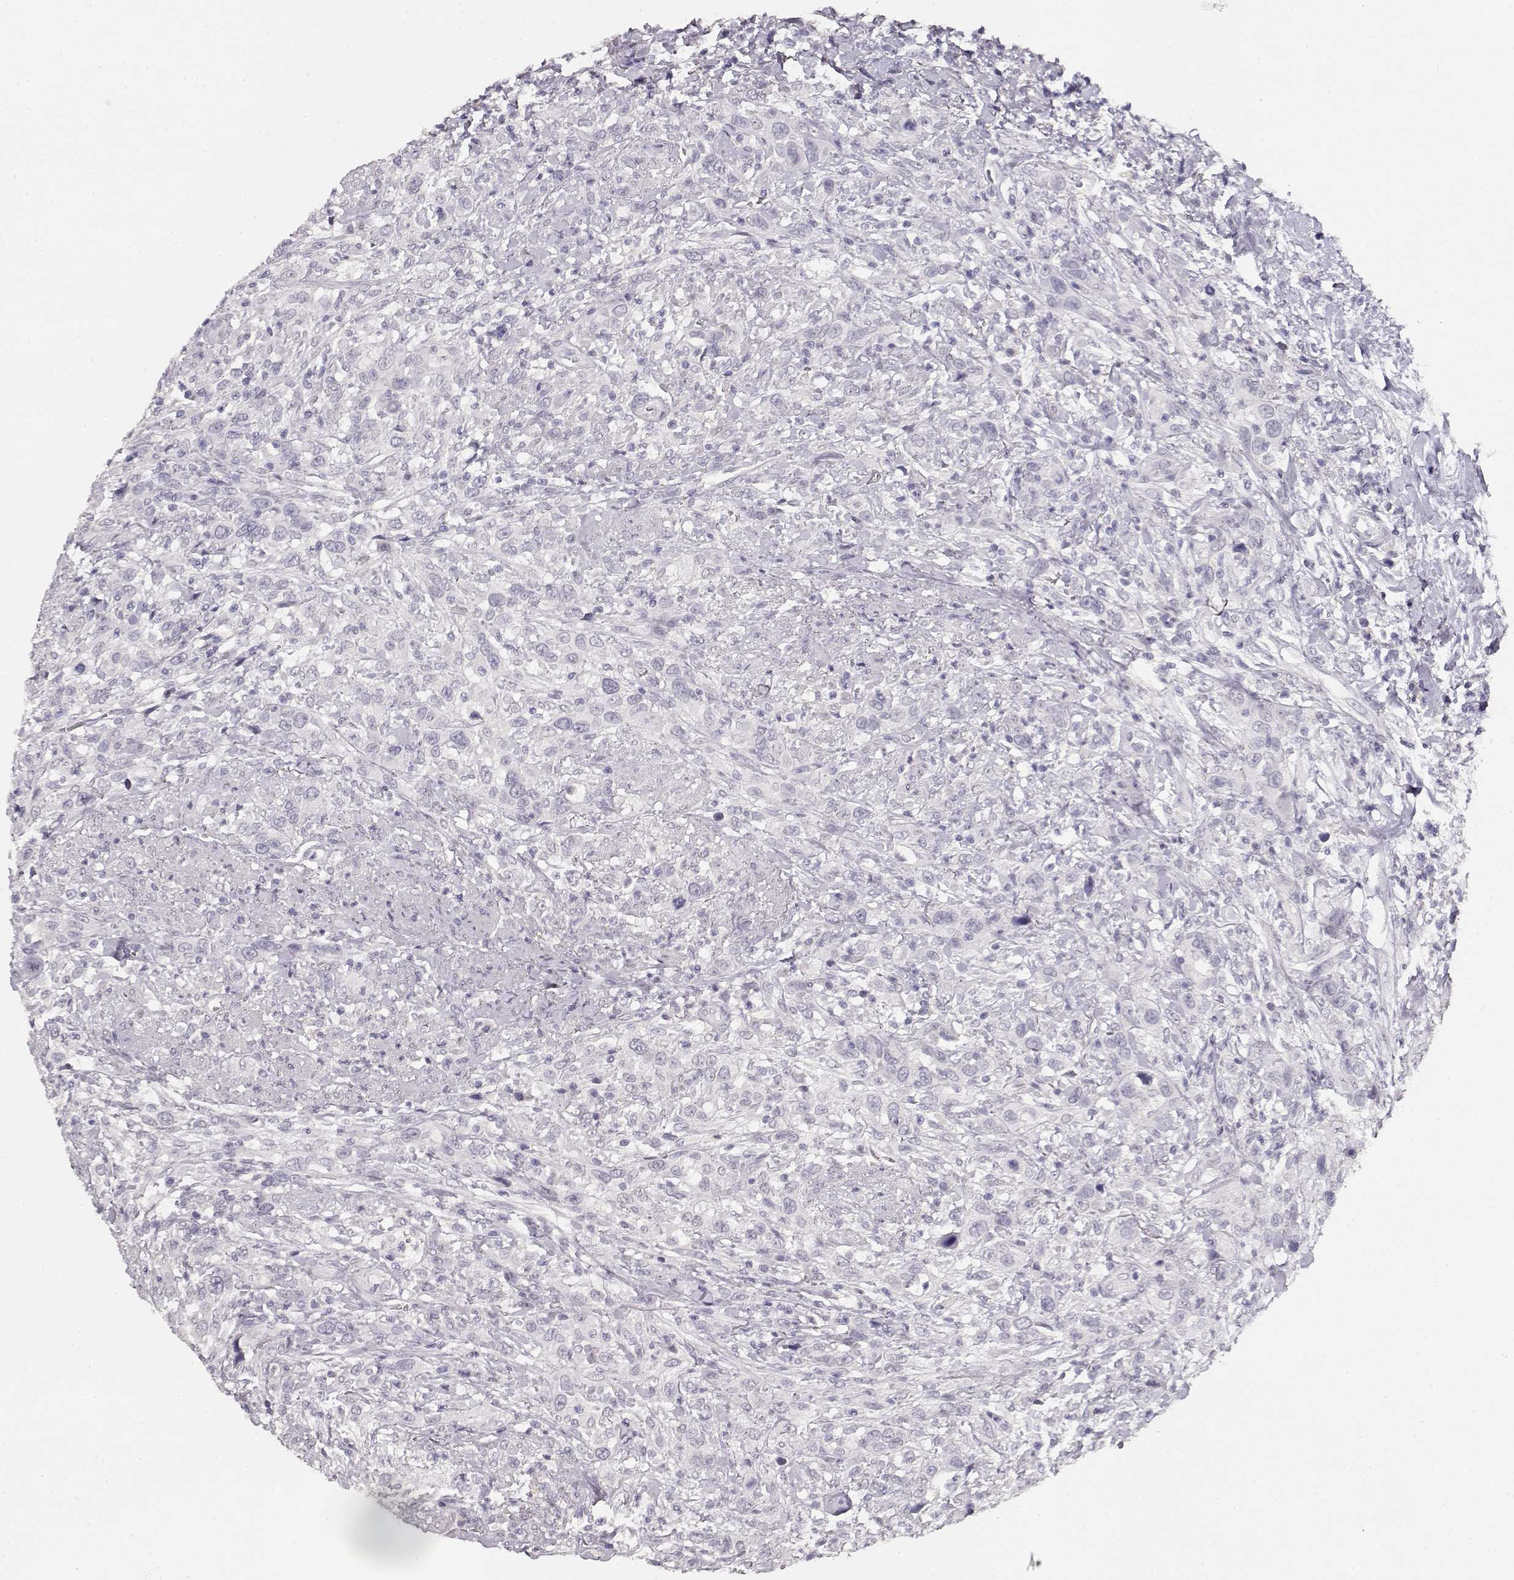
{"staining": {"intensity": "negative", "quantity": "none", "location": "none"}, "tissue": "urothelial cancer", "cell_type": "Tumor cells", "image_type": "cancer", "snomed": [{"axis": "morphology", "description": "Urothelial carcinoma, NOS"}, {"axis": "morphology", "description": "Urothelial carcinoma, High grade"}, {"axis": "topography", "description": "Urinary bladder"}], "caption": "A photomicrograph of transitional cell carcinoma stained for a protein shows no brown staining in tumor cells.", "gene": "TPH2", "patient": {"sex": "female", "age": 64}}